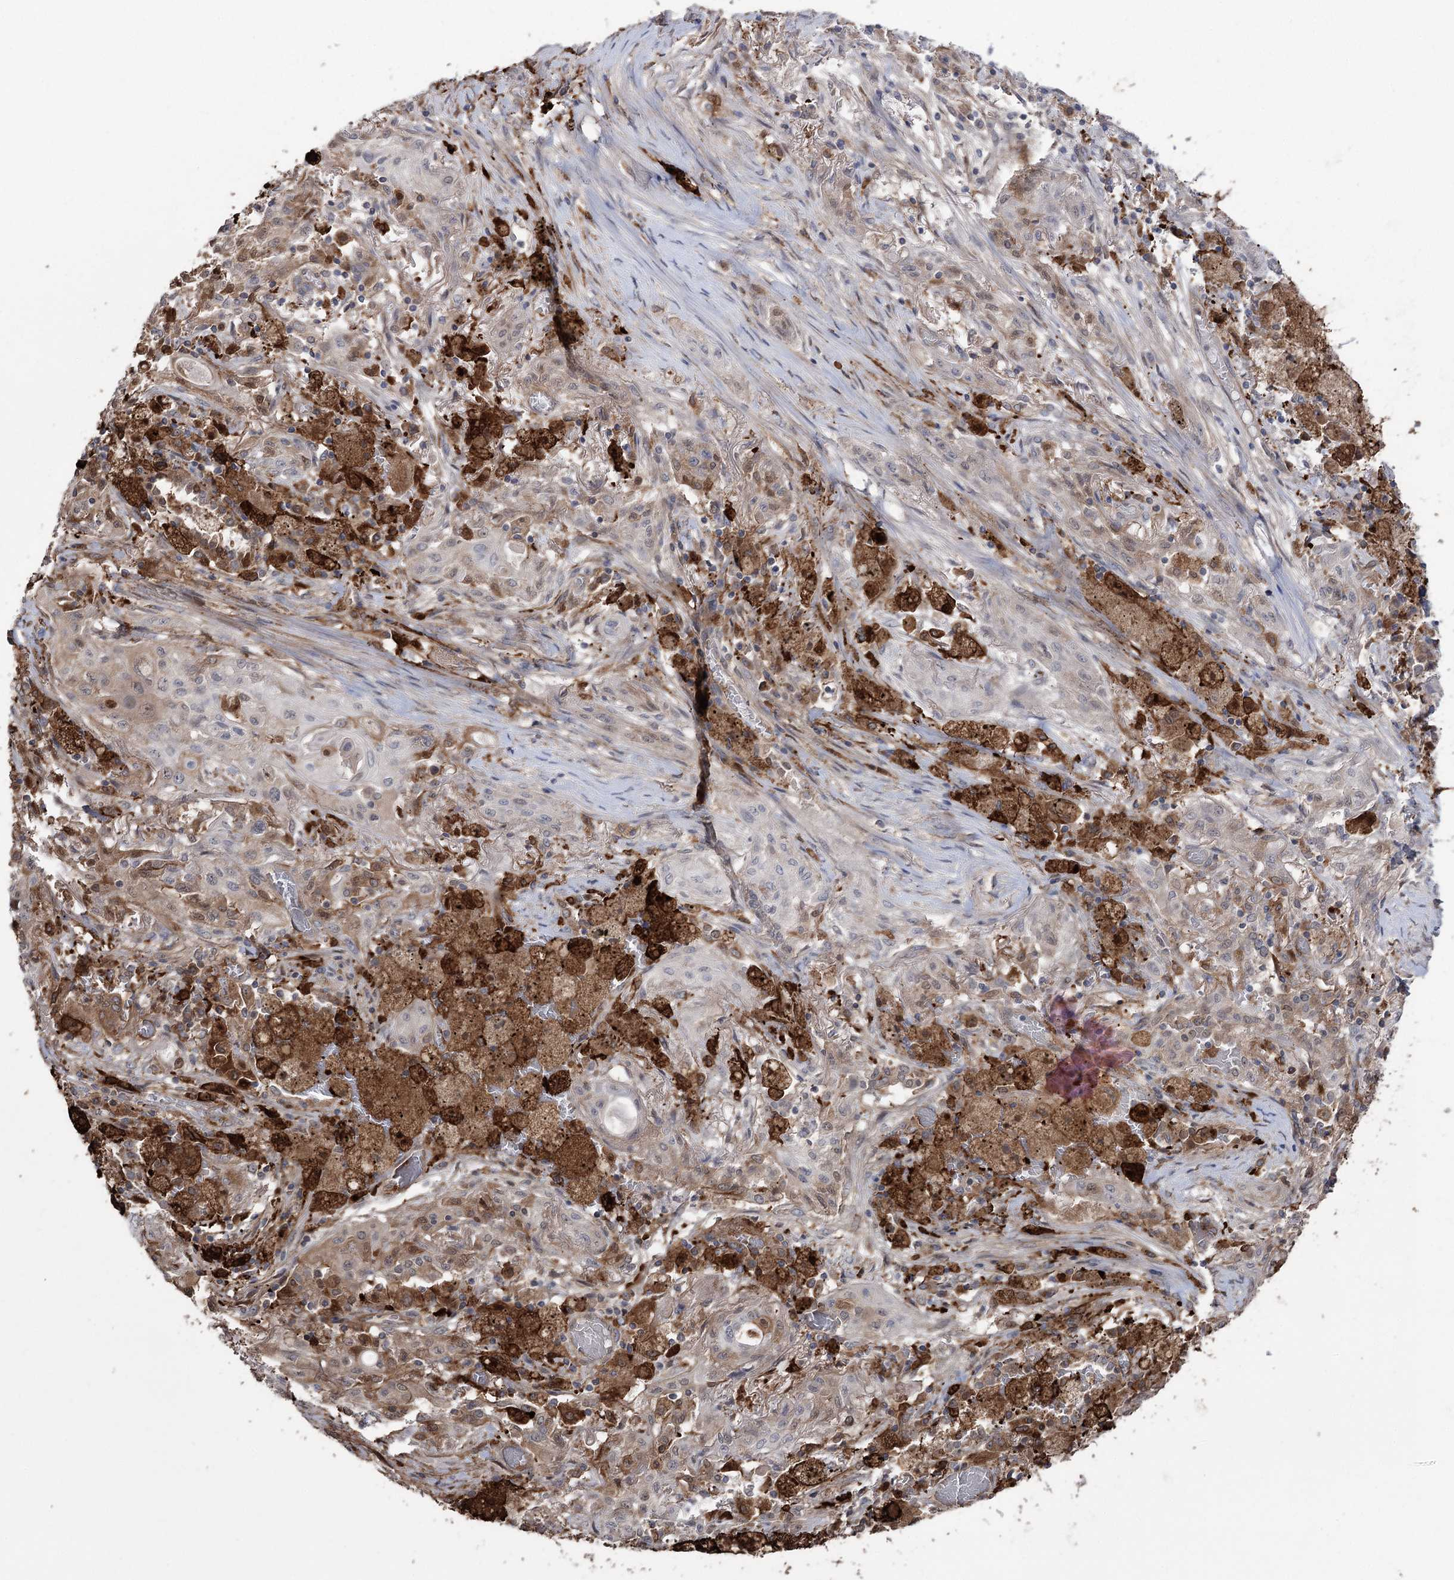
{"staining": {"intensity": "moderate", "quantity": "<25%", "location": "cytoplasmic/membranous,nuclear"}, "tissue": "lung cancer", "cell_type": "Tumor cells", "image_type": "cancer", "snomed": [{"axis": "morphology", "description": "Squamous cell carcinoma, NOS"}, {"axis": "topography", "description": "Lung"}], "caption": "Lung squamous cell carcinoma tissue exhibits moderate cytoplasmic/membranous and nuclear staining in about <25% of tumor cells, visualized by immunohistochemistry.", "gene": "OTUD1", "patient": {"sex": "female", "age": 47}}